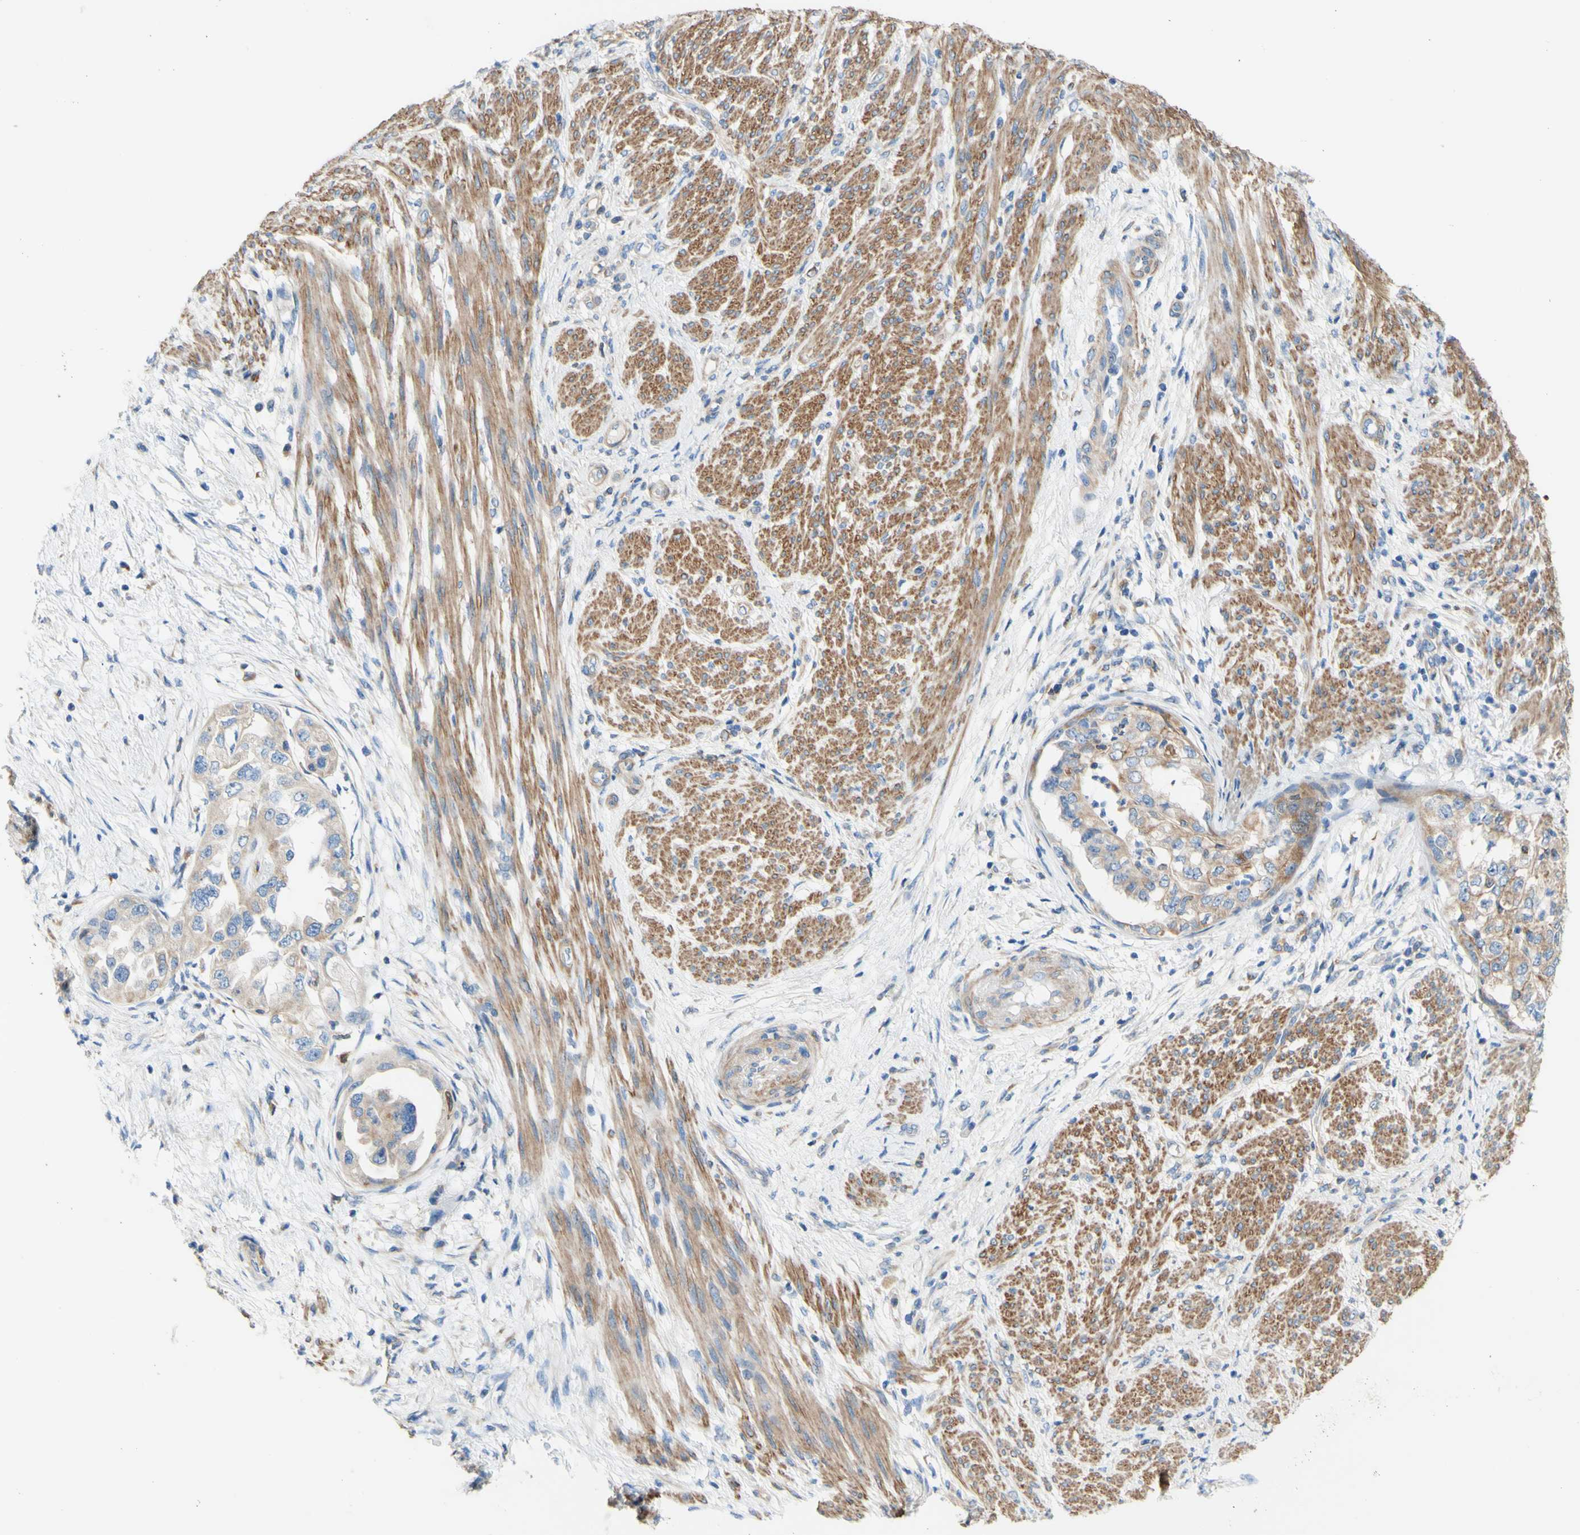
{"staining": {"intensity": "weak", "quantity": ">75%", "location": "cytoplasmic/membranous"}, "tissue": "endometrial cancer", "cell_type": "Tumor cells", "image_type": "cancer", "snomed": [{"axis": "morphology", "description": "Adenocarcinoma, NOS"}, {"axis": "topography", "description": "Endometrium"}], "caption": "Brown immunohistochemical staining in human endometrial cancer exhibits weak cytoplasmic/membranous staining in approximately >75% of tumor cells.", "gene": "RETREG2", "patient": {"sex": "female", "age": 85}}